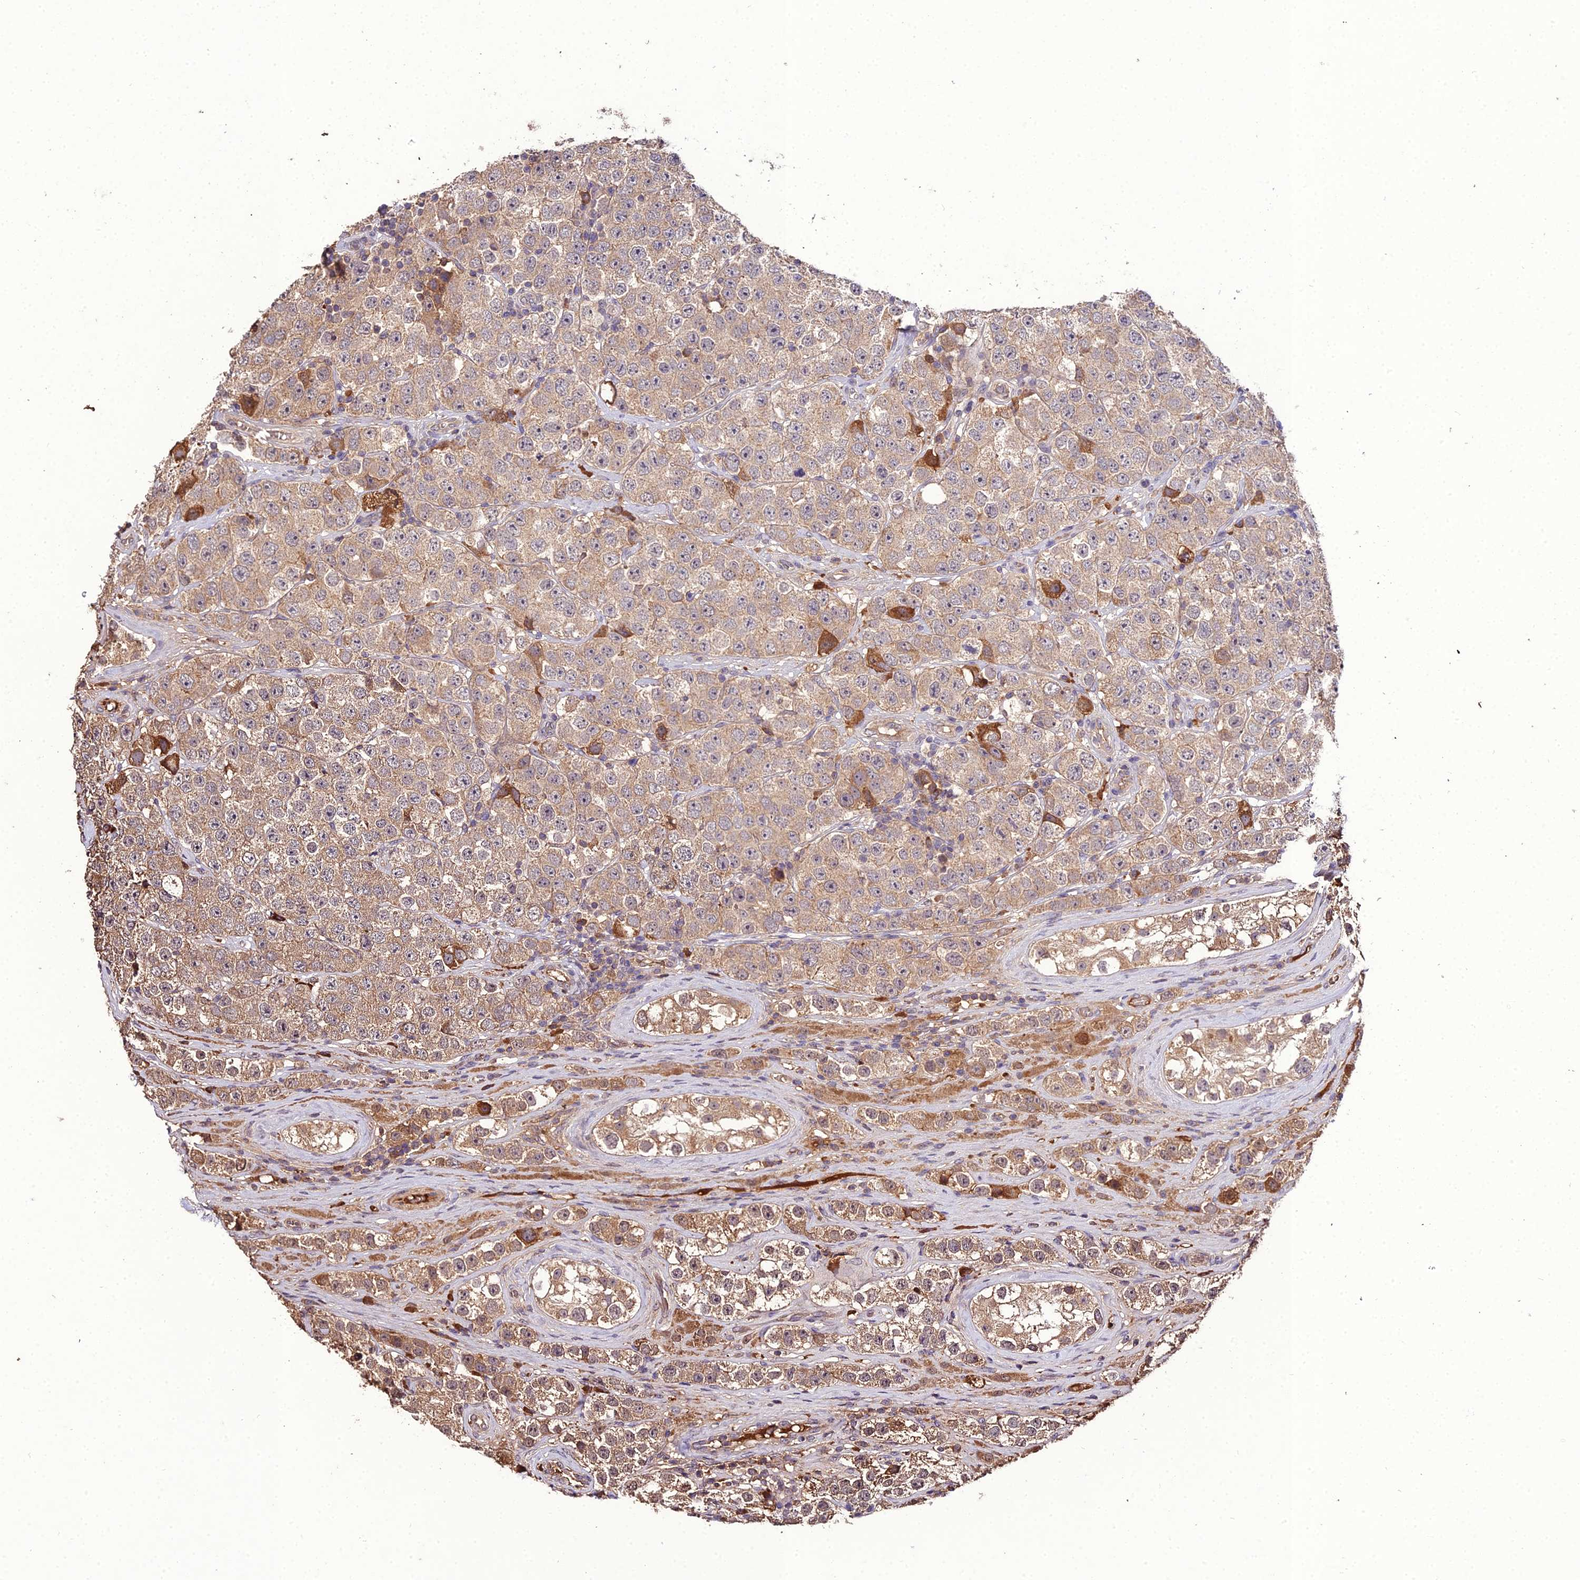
{"staining": {"intensity": "weak", "quantity": ">75%", "location": "cytoplasmic/membranous"}, "tissue": "testis cancer", "cell_type": "Tumor cells", "image_type": "cancer", "snomed": [{"axis": "morphology", "description": "Seminoma, NOS"}, {"axis": "topography", "description": "Testis"}], "caption": "Immunohistochemical staining of seminoma (testis) exhibits low levels of weak cytoplasmic/membranous expression in approximately >75% of tumor cells. (DAB IHC with brightfield microscopy, high magnification).", "gene": "KCTD16", "patient": {"sex": "male", "age": 28}}